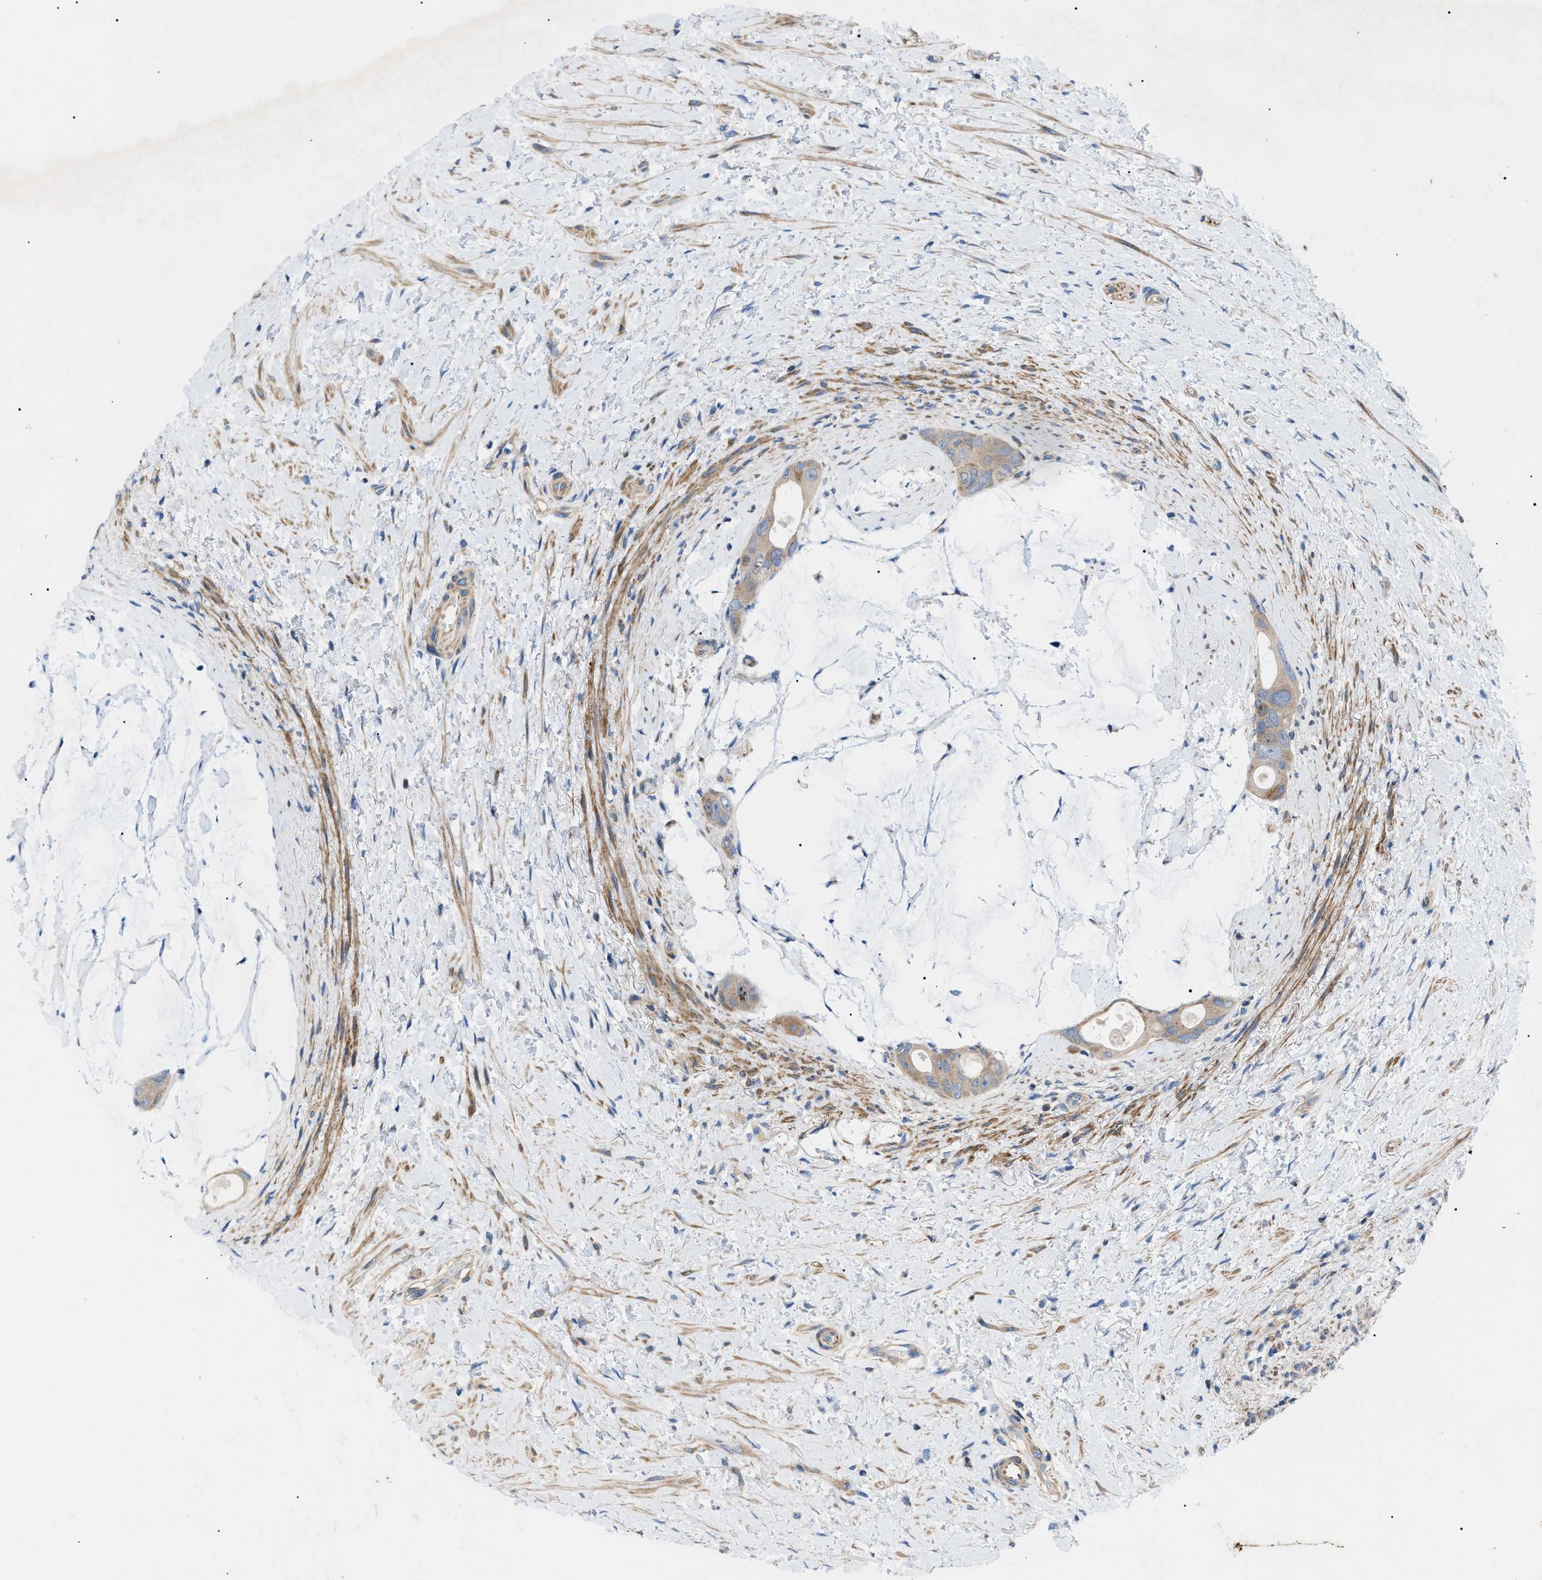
{"staining": {"intensity": "moderate", "quantity": "25%-75%", "location": "cytoplasmic/membranous"}, "tissue": "colorectal cancer", "cell_type": "Tumor cells", "image_type": "cancer", "snomed": [{"axis": "morphology", "description": "Adenocarcinoma, NOS"}, {"axis": "topography", "description": "Rectum"}], "caption": "Colorectal cancer (adenocarcinoma) stained for a protein (brown) displays moderate cytoplasmic/membranous positive expression in about 25%-75% of tumor cells.", "gene": "HSPB8", "patient": {"sex": "male", "age": 51}}